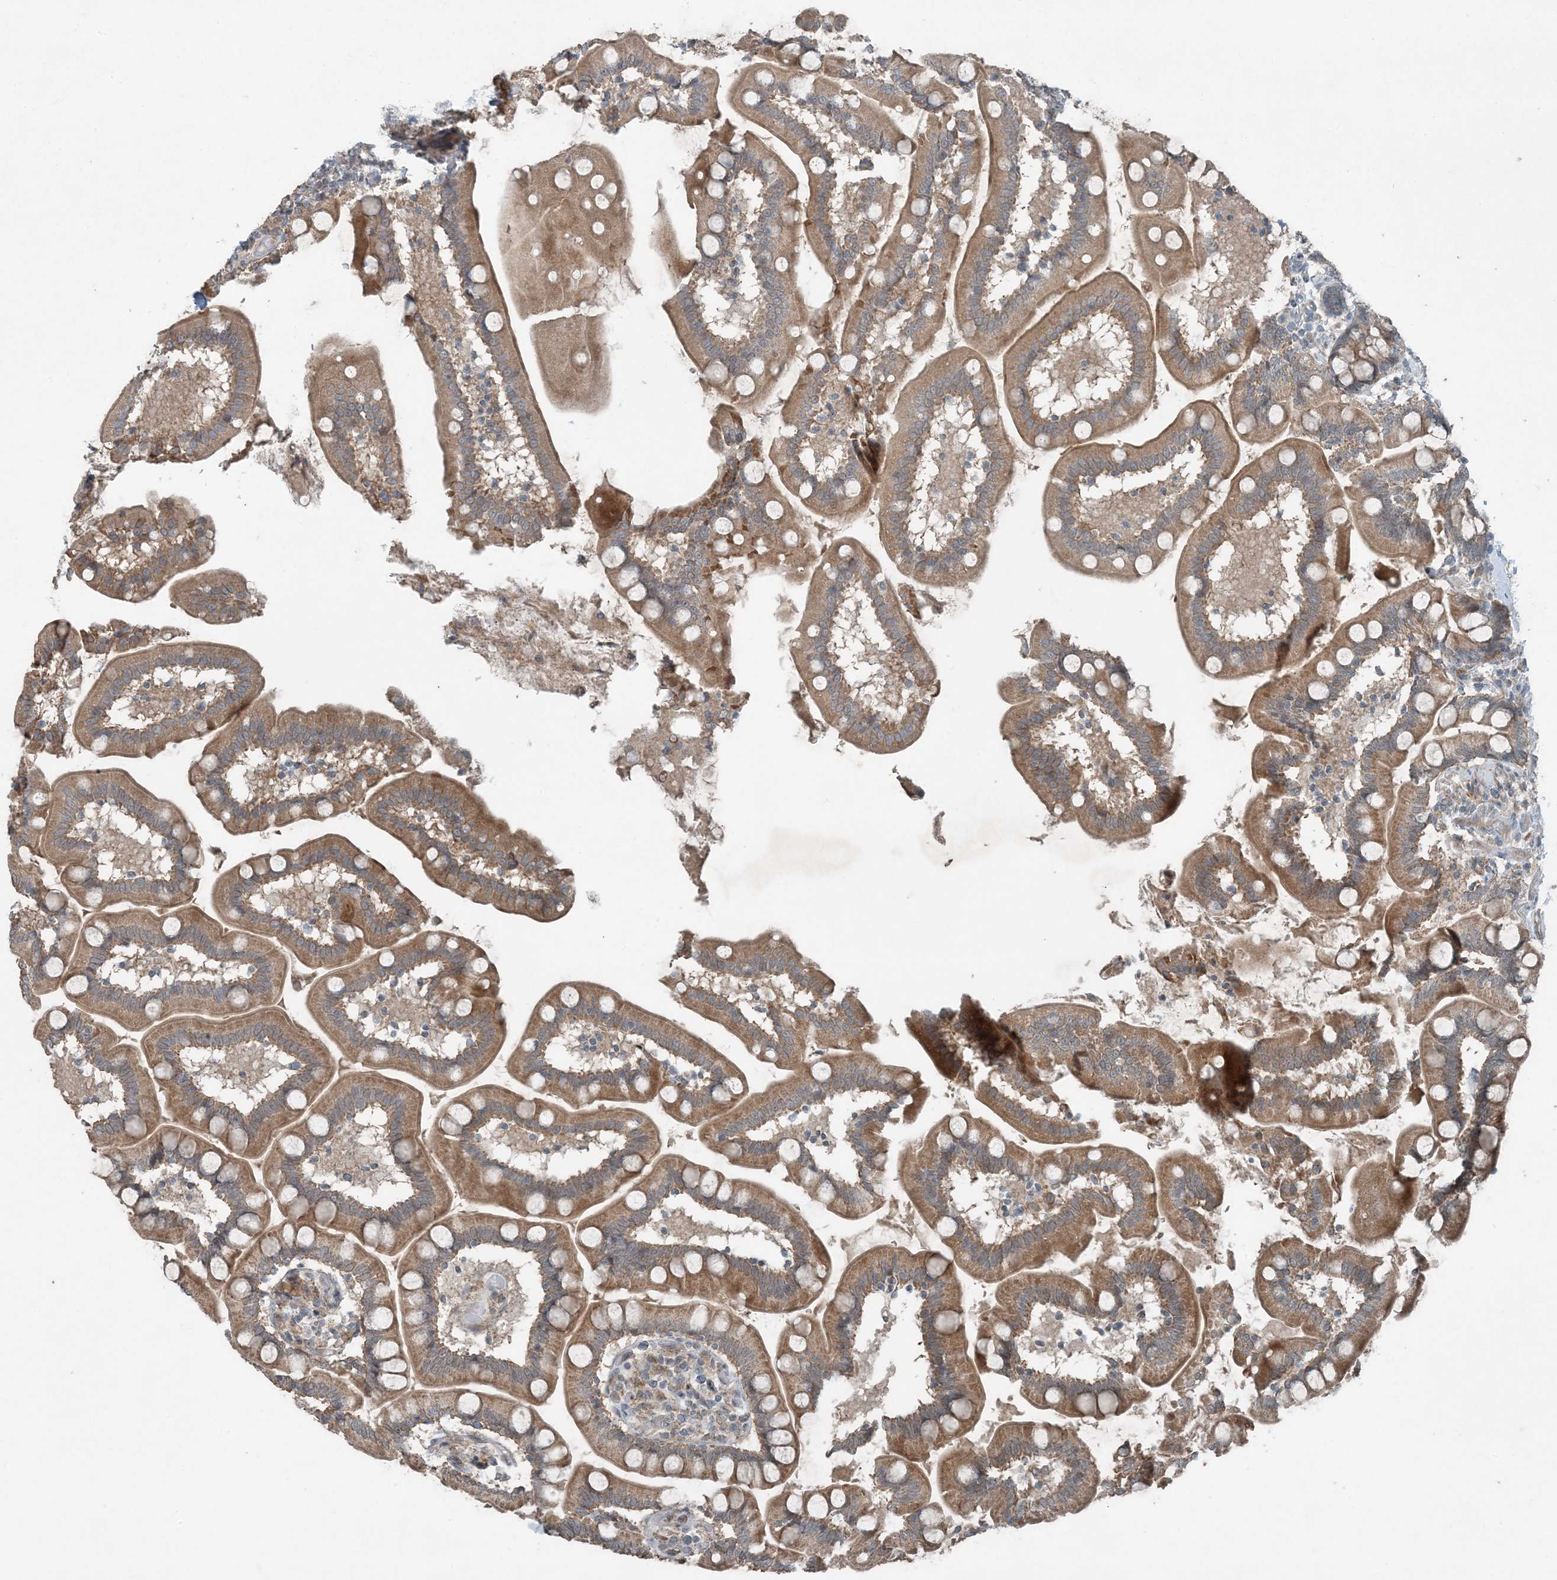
{"staining": {"intensity": "moderate", "quantity": ">75%", "location": "cytoplasmic/membranous"}, "tissue": "small intestine", "cell_type": "Glandular cells", "image_type": "normal", "snomed": [{"axis": "morphology", "description": "Normal tissue, NOS"}, {"axis": "topography", "description": "Small intestine"}], "caption": "Human small intestine stained with a brown dye shows moderate cytoplasmic/membranous positive expression in approximately >75% of glandular cells.", "gene": "MITD1", "patient": {"sex": "female", "age": 64}}